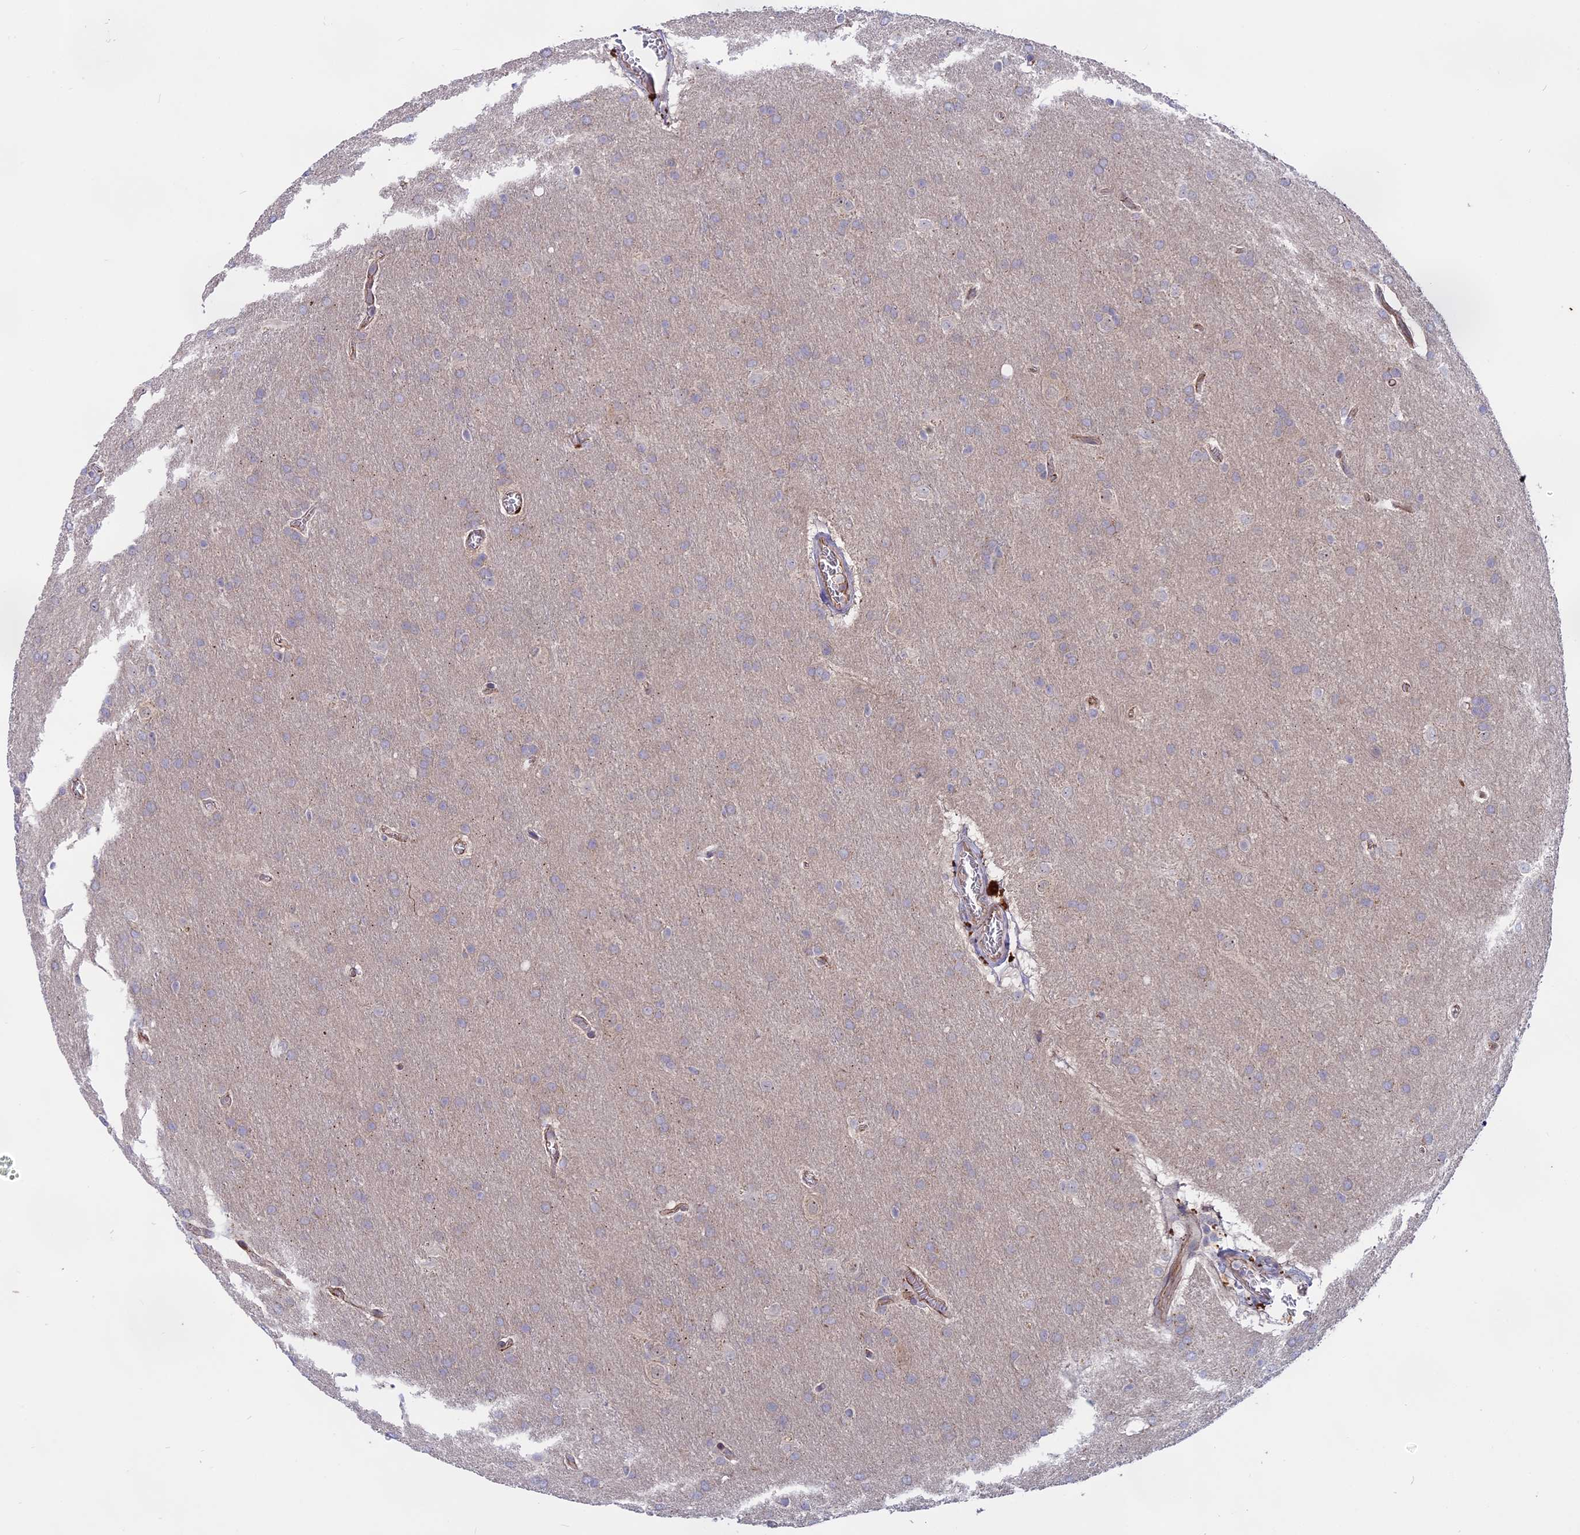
{"staining": {"intensity": "negative", "quantity": "none", "location": "none"}, "tissue": "glioma", "cell_type": "Tumor cells", "image_type": "cancer", "snomed": [{"axis": "morphology", "description": "Glioma, malignant, Low grade"}, {"axis": "topography", "description": "Brain"}], "caption": "DAB immunohistochemical staining of human malignant low-grade glioma reveals no significant positivity in tumor cells. (DAB (3,3'-diaminobenzidine) IHC visualized using brightfield microscopy, high magnification).", "gene": "TENT4B", "patient": {"sex": "female", "age": 32}}